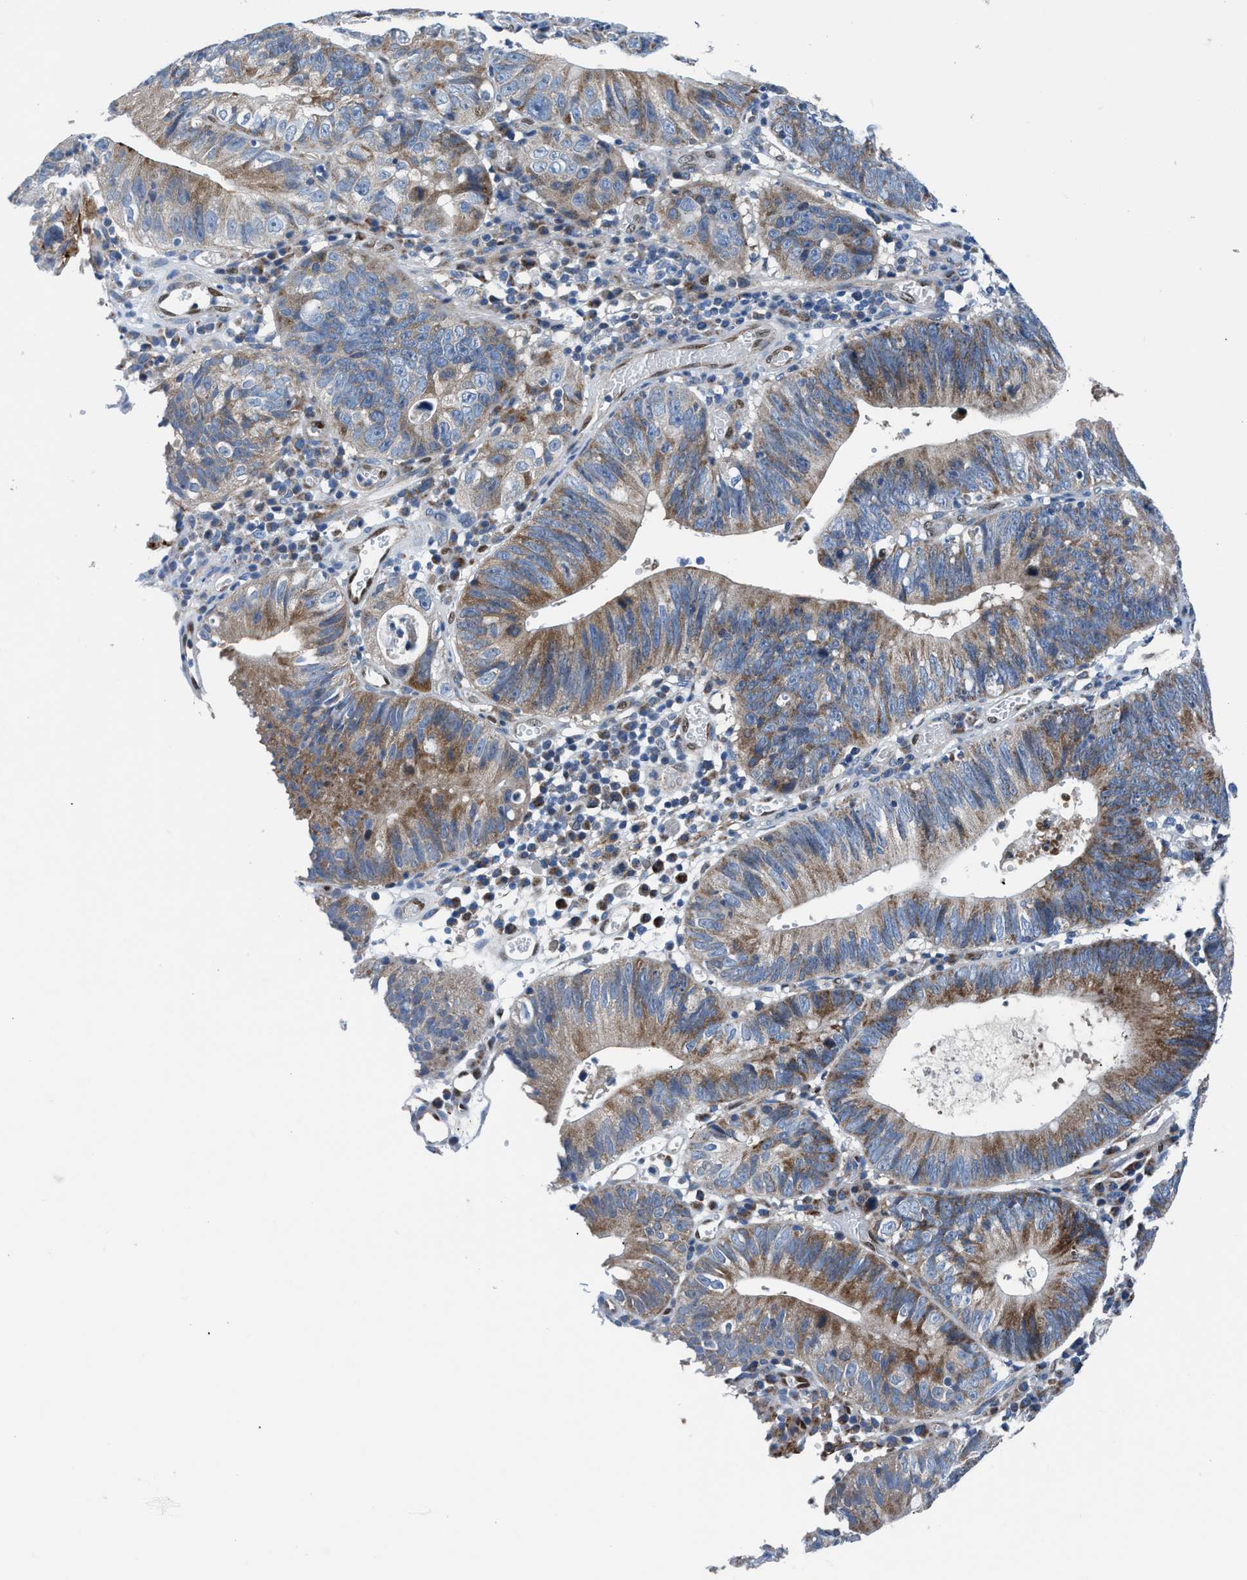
{"staining": {"intensity": "moderate", "quantity": "25%-75%", "location": "cytoplasmic/membranous"}, "tissue": "stomach cancer", "cell_type": "Tumor cells", "image_type": "cancer", "snomed": [{"axis": "morphology", "description": "Adenocarcinoma, NOS"}, {"axis": "topography", "description": "Stomach"}], "caption": "Stomach adenocarcinoma tissue displays moderate cytoplasmic/membranous staining in approximately 25%-75% of tumor cells, visualized by immunohistochemistry.", "gene": "LMO2", "patient": {"sex": "male", "age": 59}}